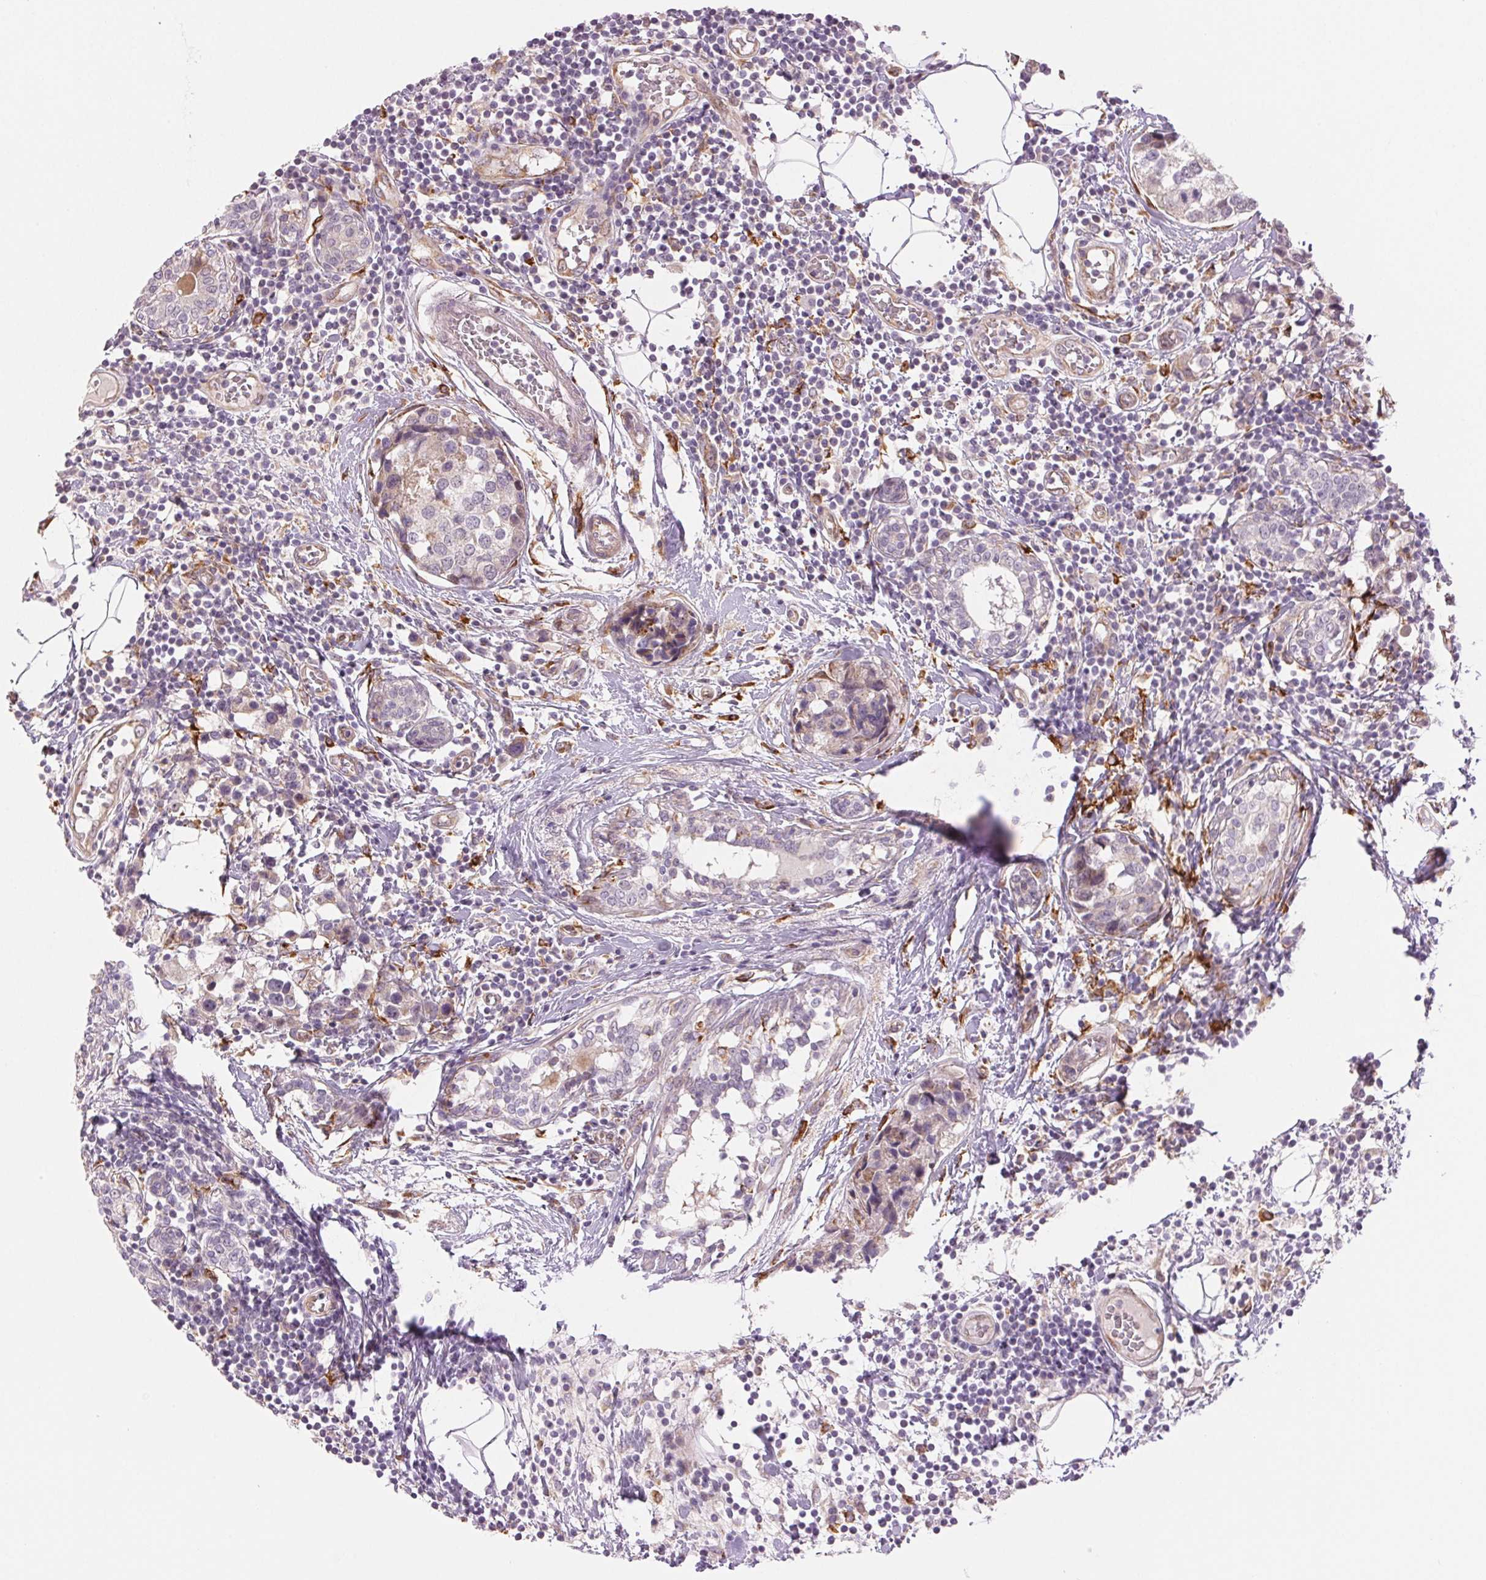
{"staining": {"intensity": "negative", "quantity": "none", "location": "none"}, "tissue": "breast cancer", "cell_type": "Tumor cells", "image_type": "cancer", "snomed": [{"axis": "morphology", "description": "Lobular carcinoma"}, {"axis": "topography", "description": "Breast"}], "caption": "Immunohistochemistry (IHC) of breast lobular carcinoma exhibits no positivity in tumor cells. (DAB (3,3'-diaminobenzidine) immunohistochemistry with hematoxylin counter stain).", "gene": "METTL17", "patient": {"sex": "female", "age": 59}}